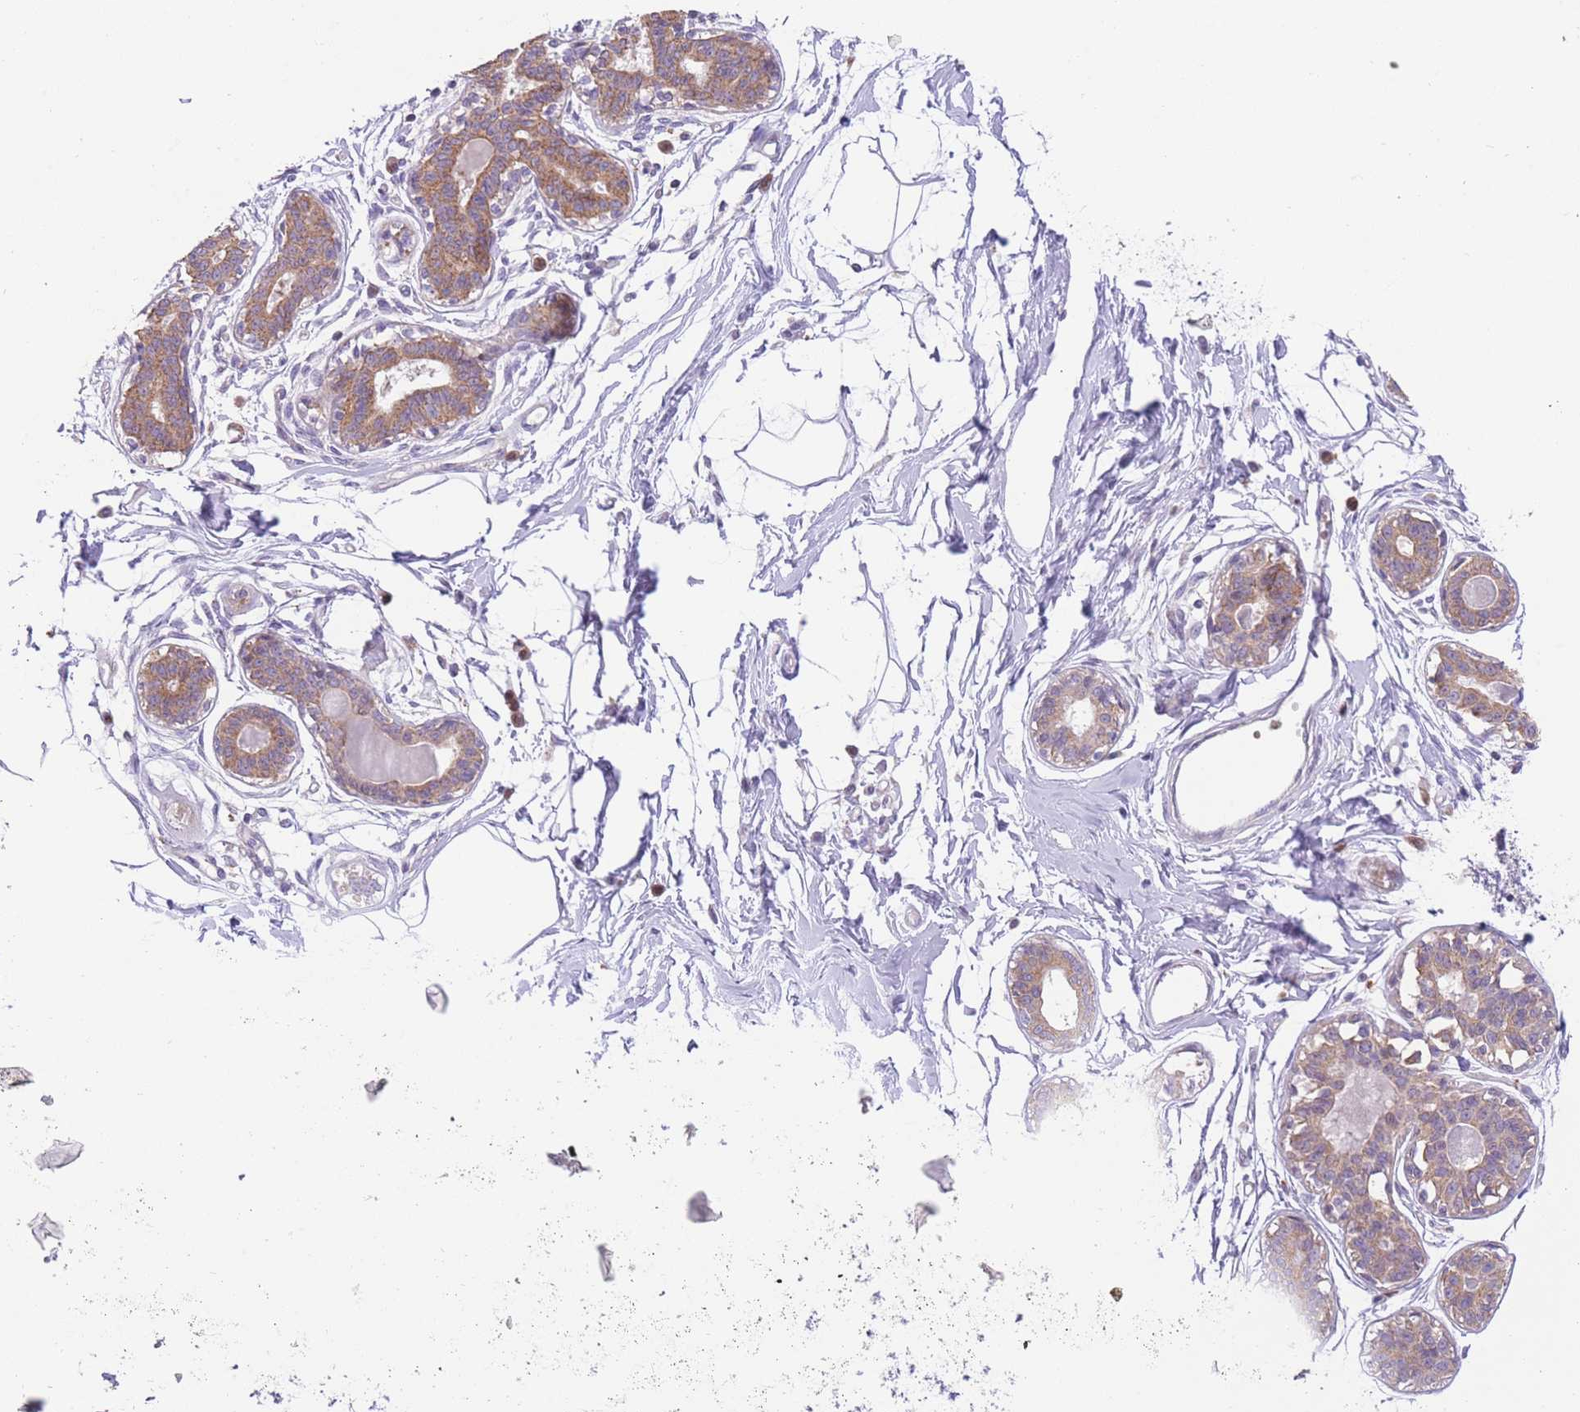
{"staining": {"intensity": "negative", "quantity": "none", "location": "none"}, "tissue": "breast", "cell_type": "Adipocytes", "image_type": "normal", "snomed": [{"axis": "morphology", "description": "Normal tissue, NOS"}, {"axis": "topography", "description": "Breast"}], "caption": "IHC histopathology image of benign human breast stained for a protein (brown), which demonstrates no positivity in adipocytes.", "gene": "BOLA2B", "patient": {"sex": "female", "age": 45}}